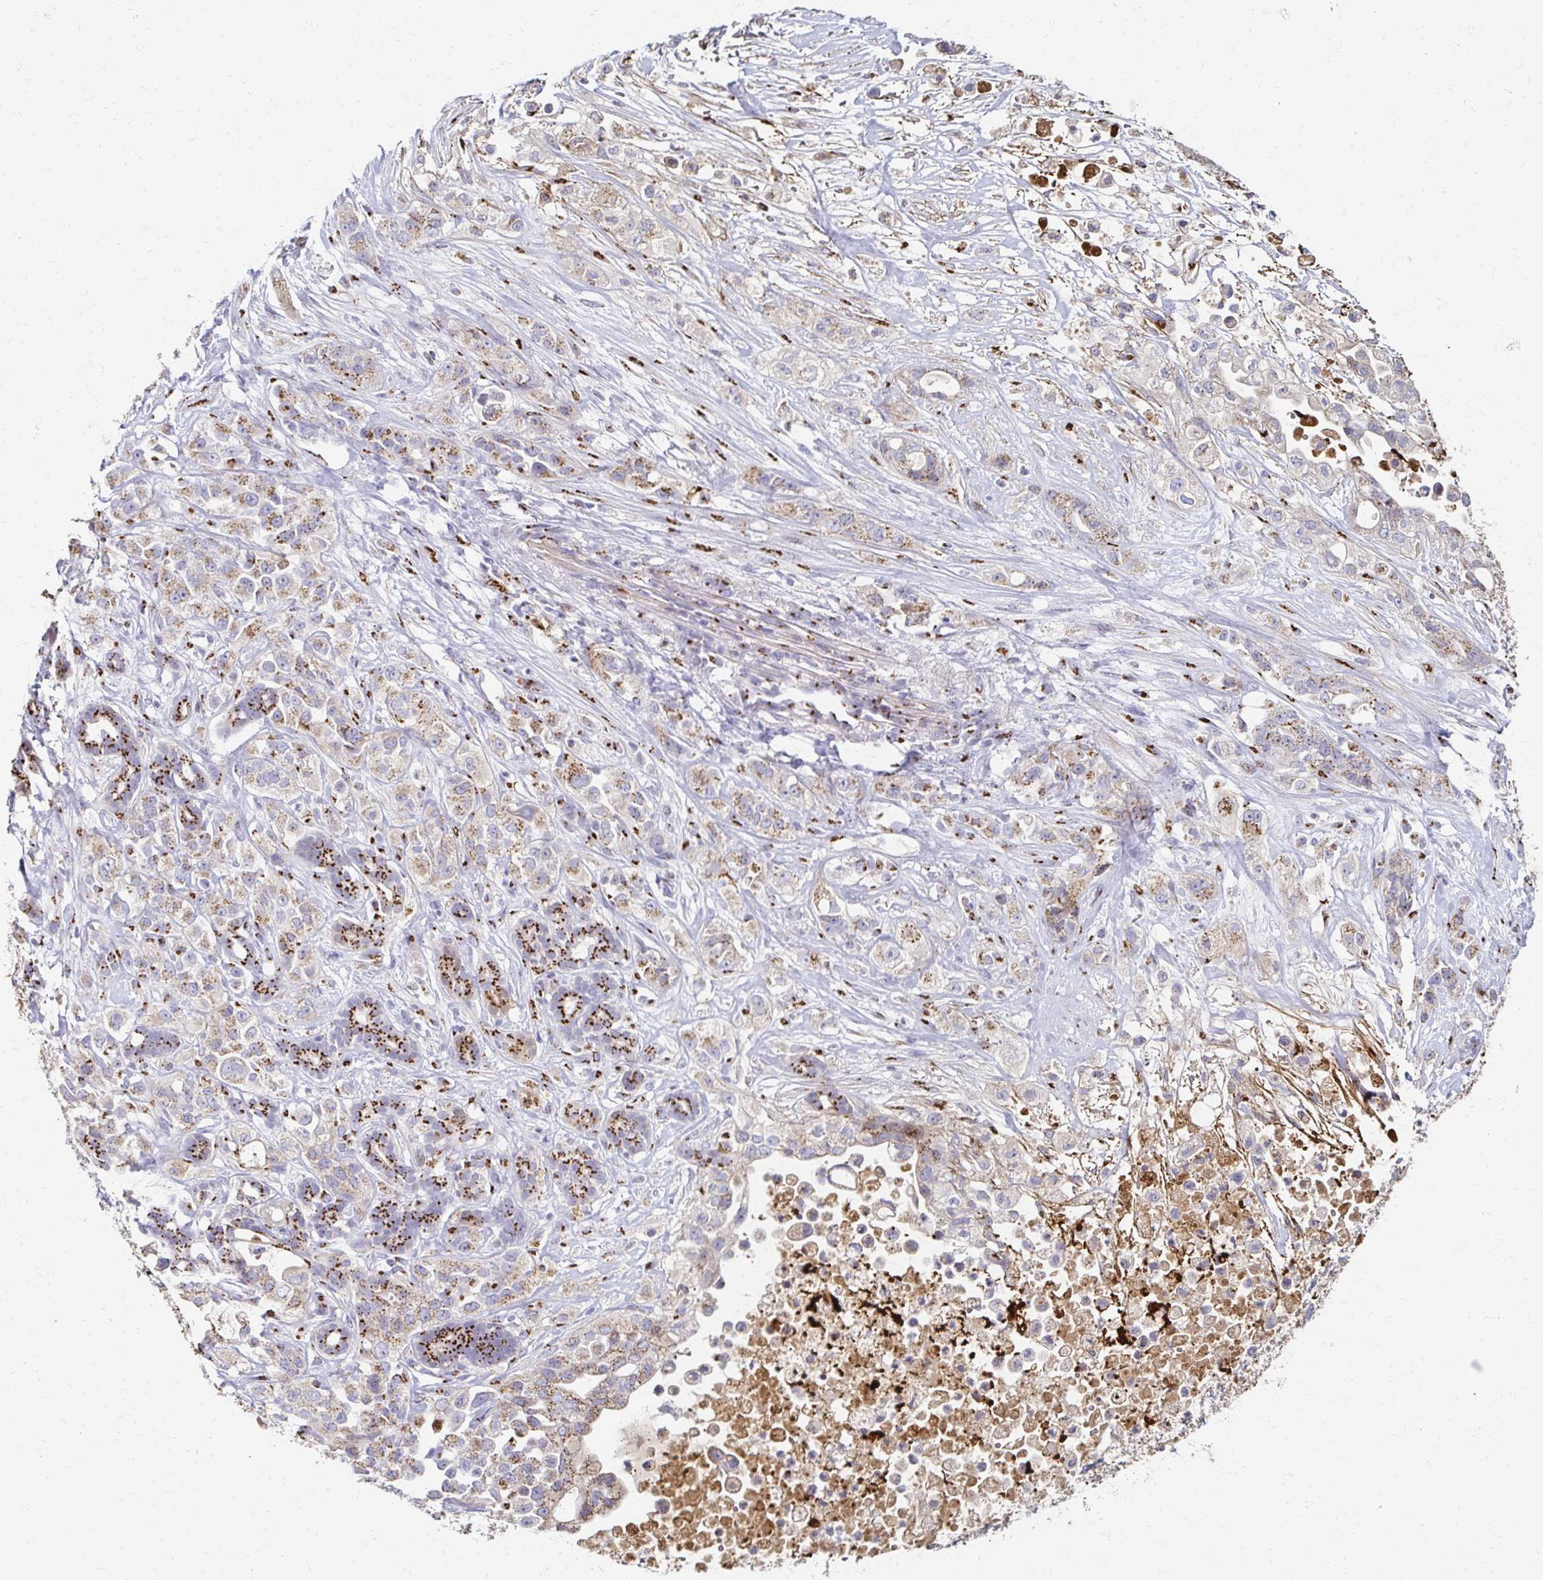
{"staining": {"intensity": "weak", "quantity": ">75%", "location": "cytoplasmic/membranous"}, "tissue": "pancreatic cancer", "cell_type": "Tumor cells", "image_type": "cancer", "snomed": [{"axis": "morphology", "description": "Adenocarcinoma, NOS"}, {"axis": "topography", "description": "Pancreas"}], "caption": "Tumor cells reveal low levels of weak cytoplasmic/membranous positivity in about >75% of cells in pancreatic cancer.", "gene": "TM9SF1", "patient": {"sex": "male", "age": 44}}